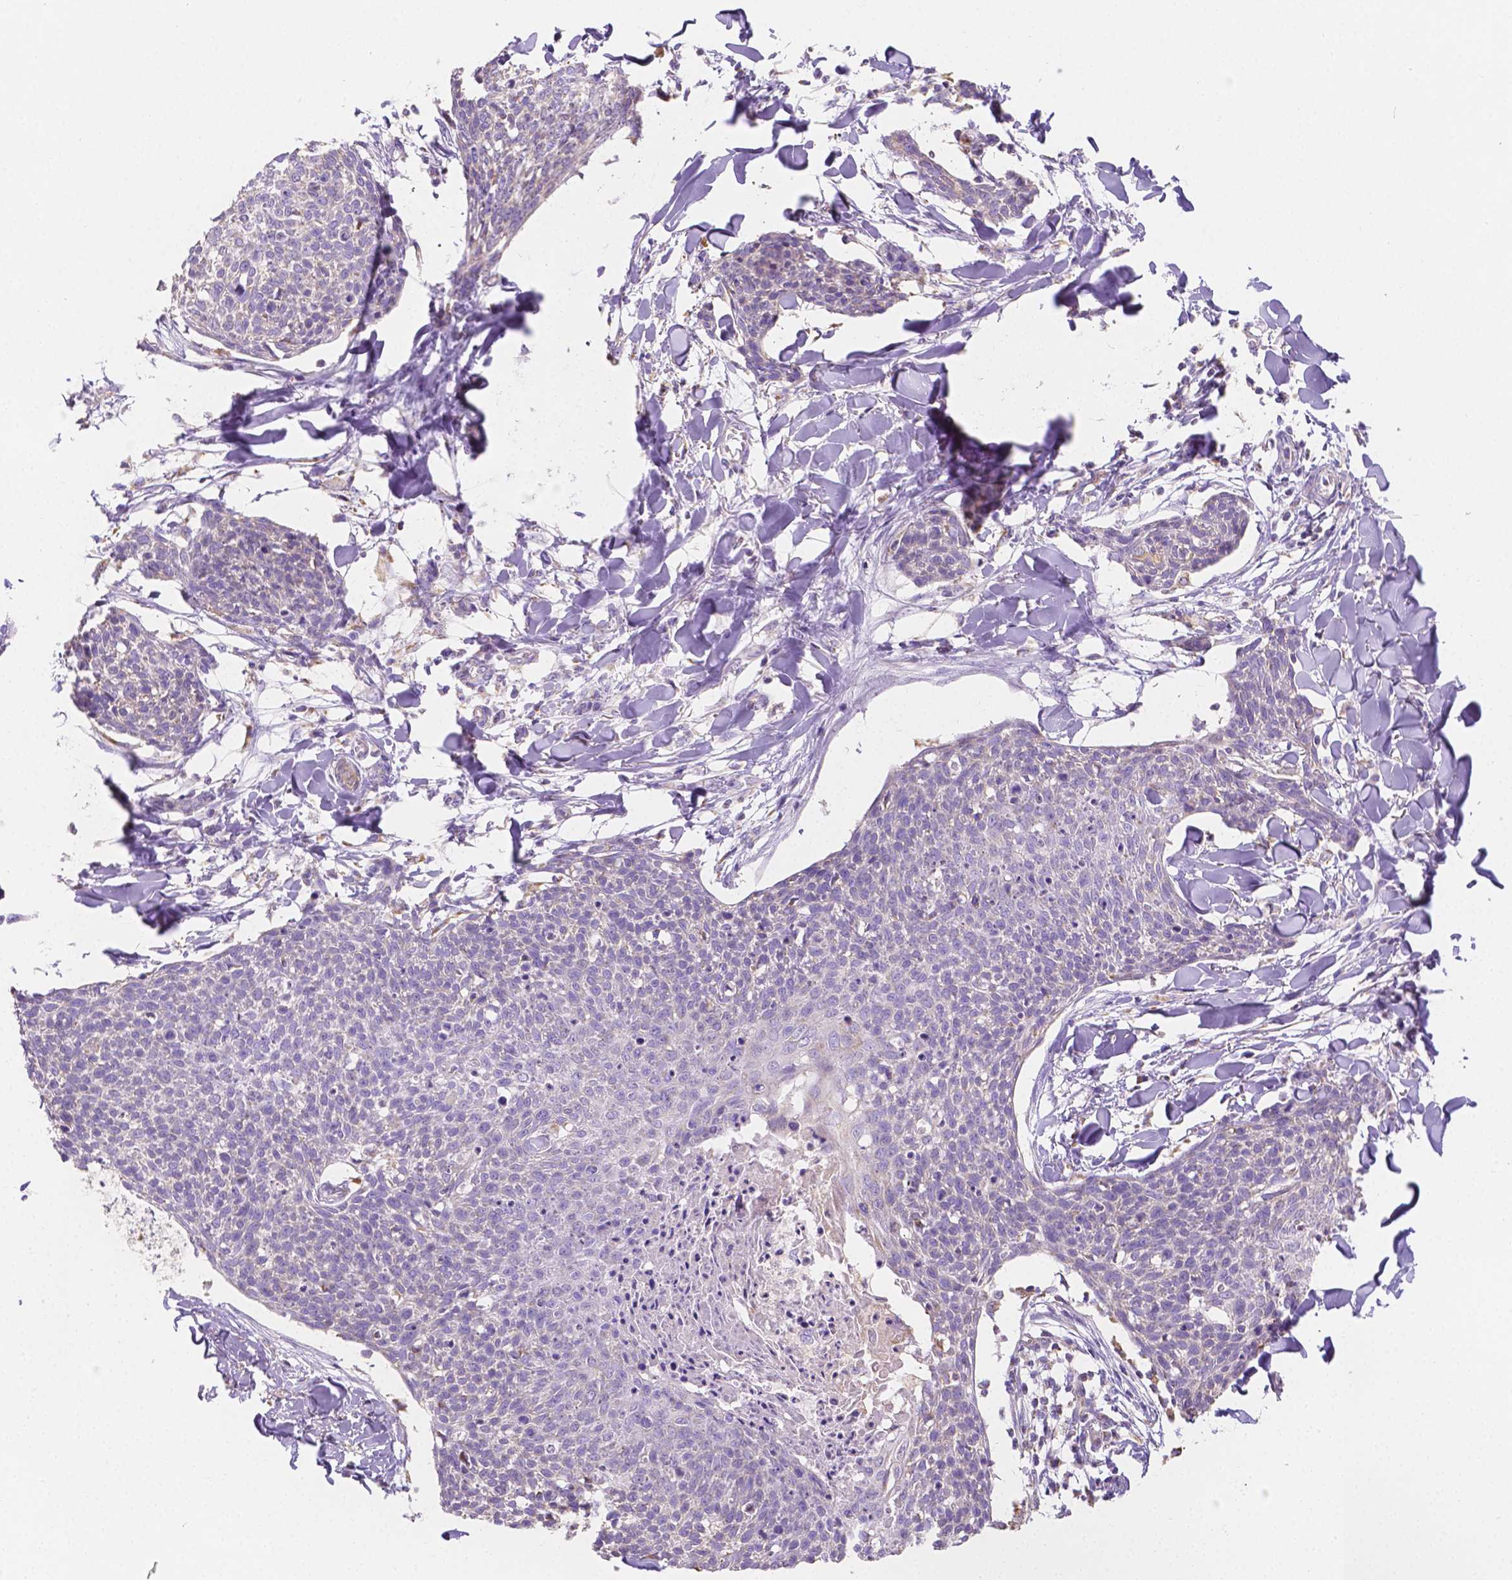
{"staining": {"intensity": "negative", "quantity": "none", "location": "none"}, "tissue": "skin cancer", "cell_type": "Tumor cells", "image_type": "cancer", "snomed": [{"axis": "morphology", "description": "Squamous cell carcinoma, NOS"}, {"axis": "topography", "description": "Skin"}, {"axis": "topography", "description": "Vulva"}], "caption": "Immunohistochemical staining of human skin squamous cell carcinoma shows no significant expression in tumor cells.", "gene": "TMEM130", "patient": {"sex": "female", "age": 75}}